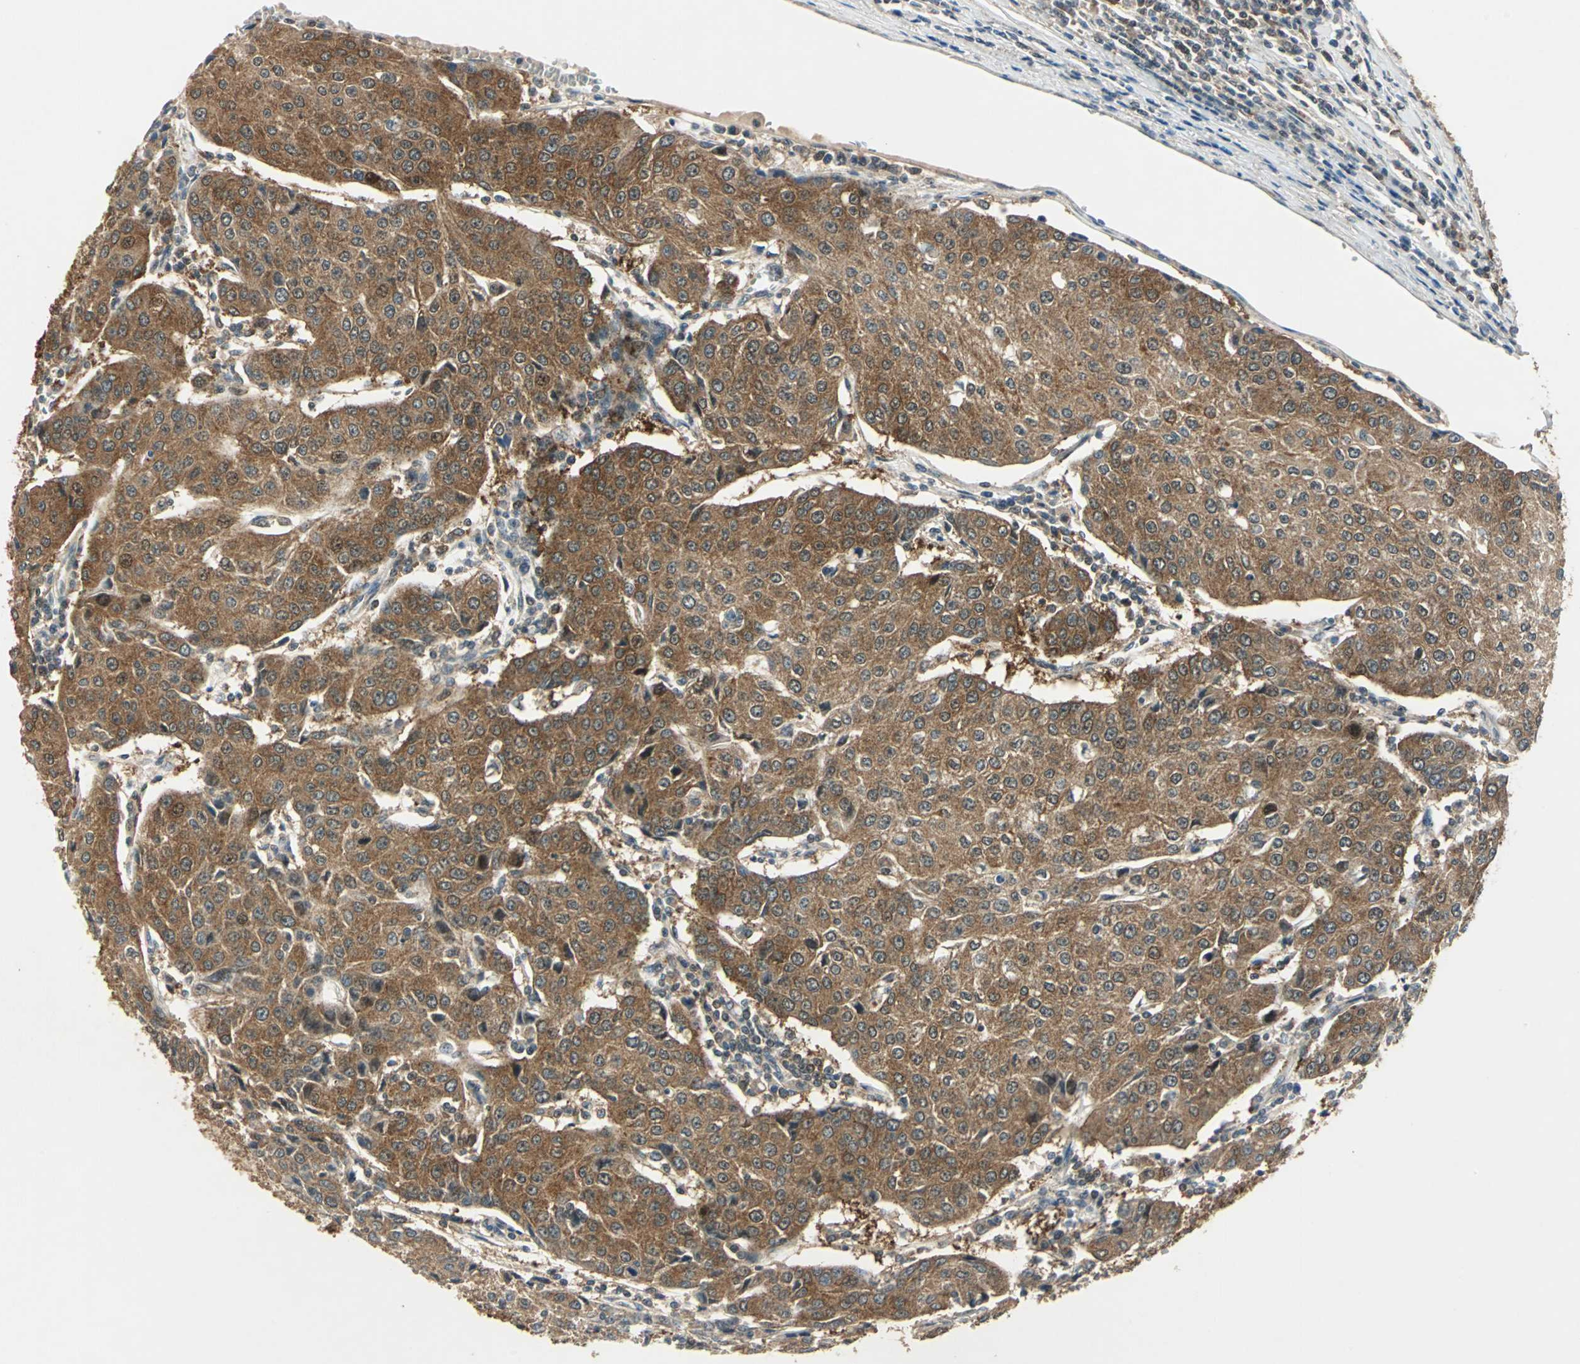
{"staining": {"intensity": "moderate", "quantity": ">75%", "location": "cytoplasmic/membranous"}, "tissue": "urothelial cancer", "cell_type": "Tumor cells", "image_type": "cancer", "snomed": [{"axis": "morphology", "description": "Urothelial carcinoma, High grade"}, {"axis": "topography", "description": "Urinary bladder"}], "caption": "Immunohistochemistry (IHC) of urothelial cancer reveals medium levels of moderate cytoplasmic/membranous expression in about >75% of tumor cells. The staining is performed using DAB (3,3'-diaminobenzidine) brown chromogen to label protein expression. The nuclei are counter-stained blue using hematoxylin.", "gene": "AHSA1", "patient": {"sex": "female", "age": 85}}